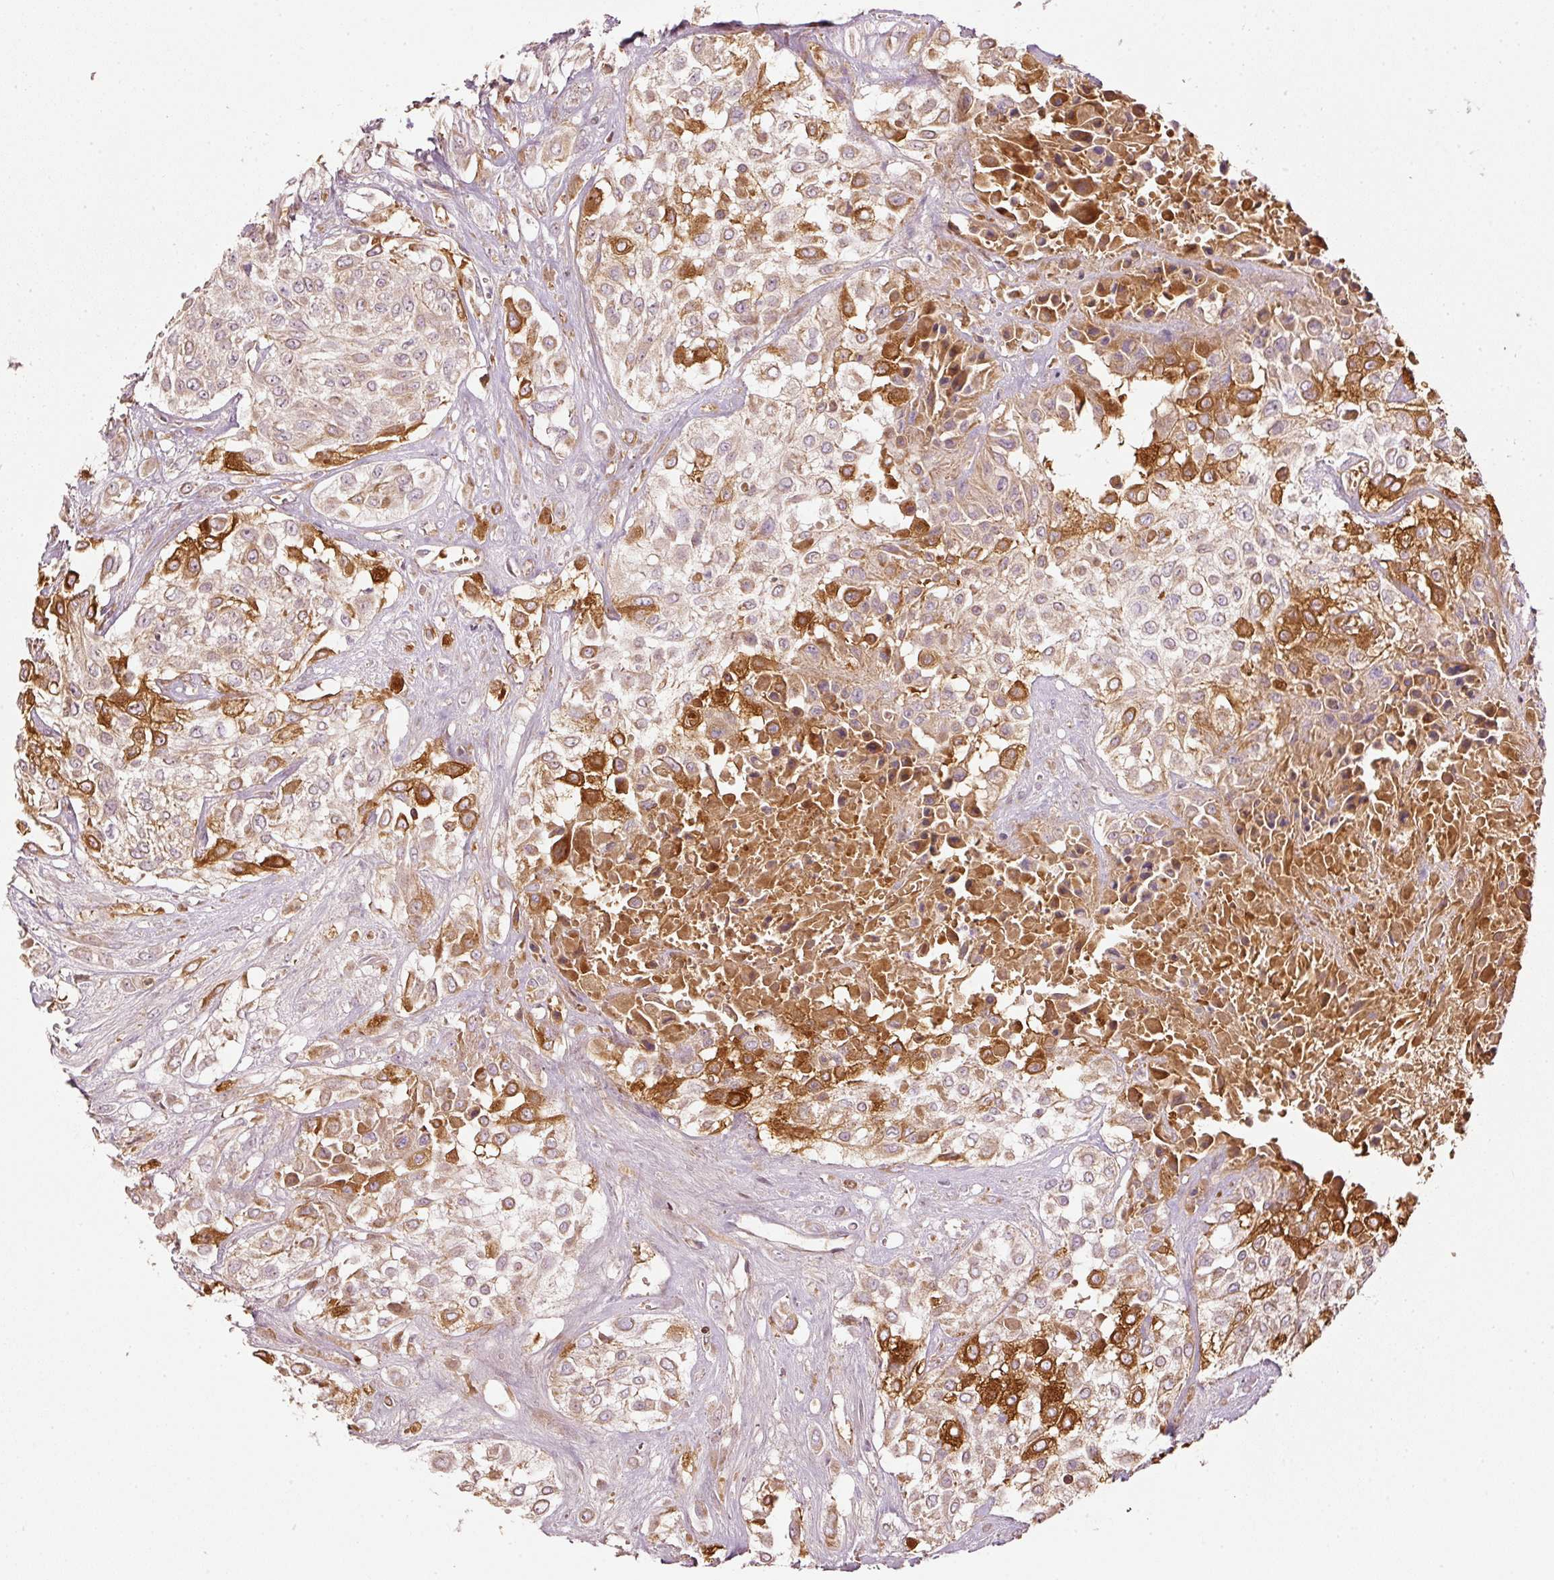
{"staining": {"intensity": "moderate", "quantity": "25%-75%", "location": "cytoplasmic/membranous"}, "tissue": "urothelial cancer", "cell_type": "Tumor cells", "image_type": "cancer", "snomed": [{"axis": "morphology", "description": "Urothelial carcinoma, High grade"}, {"axis": "topography", "description": "Urinary bladder"}], "caption": "Immunohistochemistry of high-grade urothelial carcinoma displays medium levels of moderate cytoplasmic/membranous expression in about 25%-75% of tumor cells. The protein of interest is shown in brown color, while the nuclei are stained blue.", "gene": "SERPING1", "patient": {"sex": "male", "age": 57}}